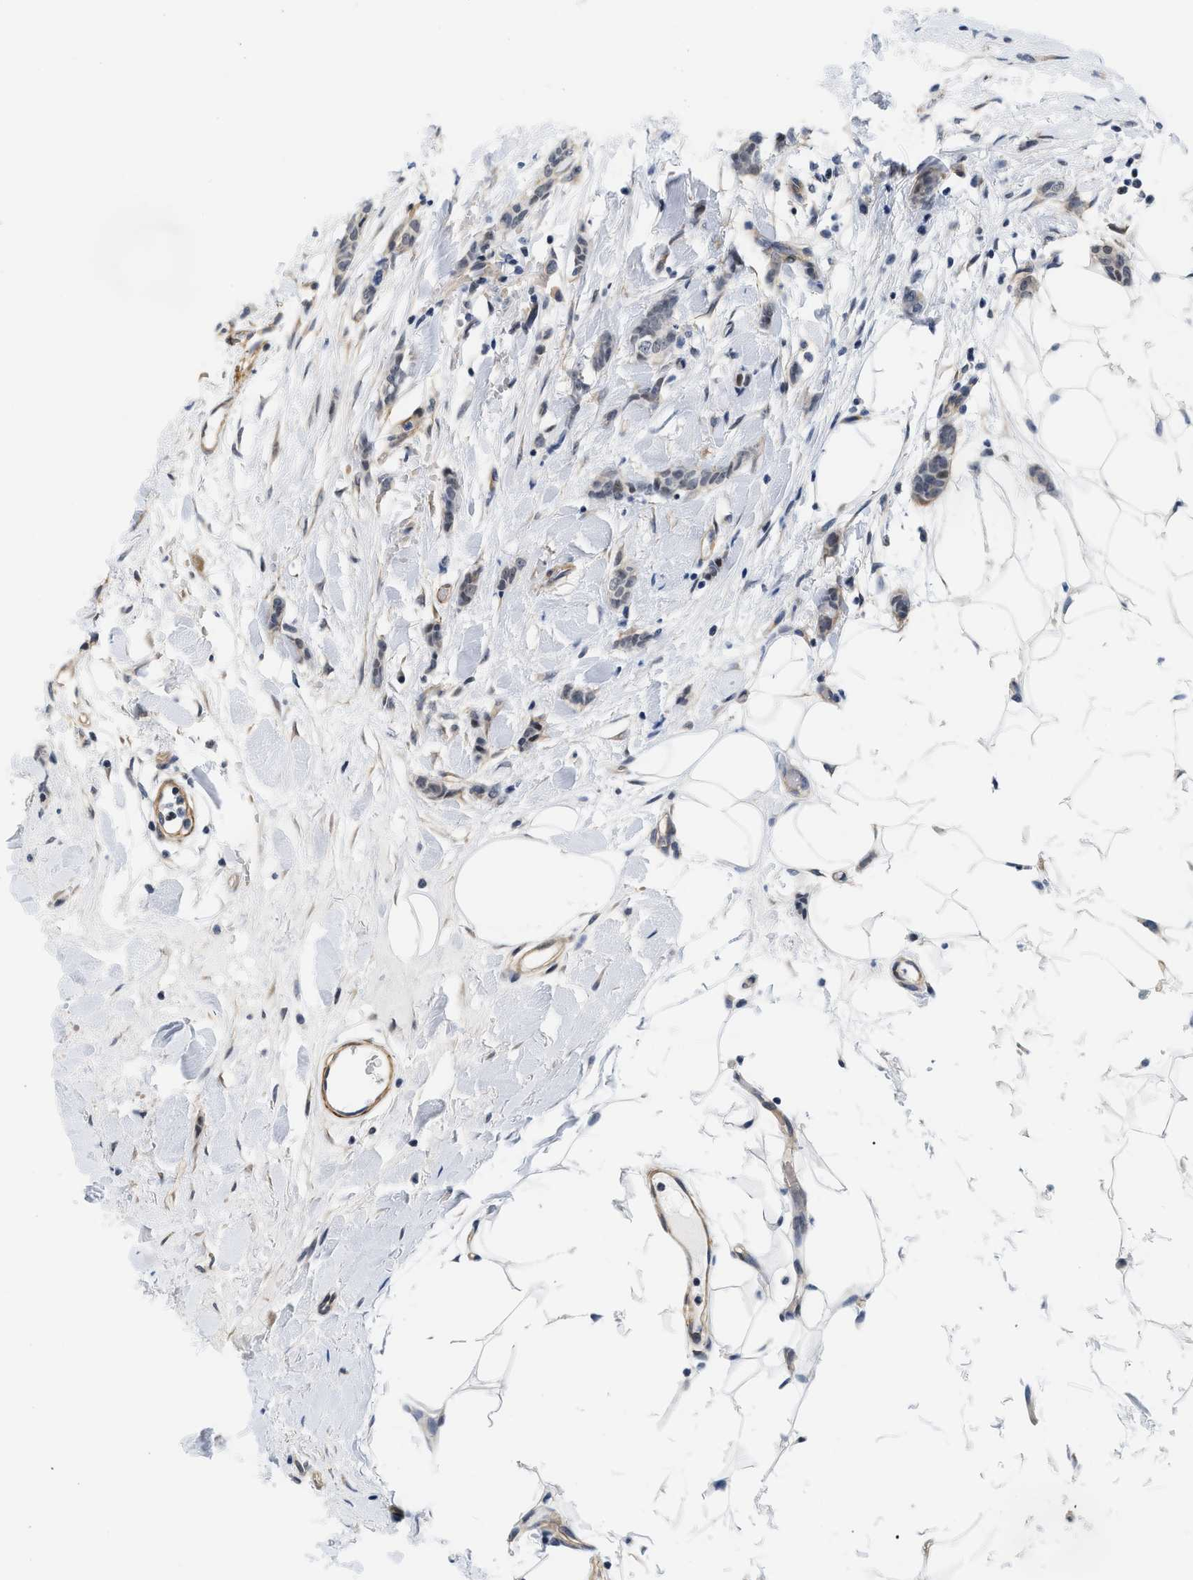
{"staining": {"intensity": "negative", "quantity": "none", "location": "none"}, "tissue": "breast cancer", "cell_type": "Tumor cells", "image_type": "cancer", "snomed": [{"axis": "morphology", "description": "Lobular carcinoma"}, {"axis": "topography", "description": "Skin"}, {"axis": "topography", "description": "Breast"}], "caption": "Immunohistochemical staining of breast cancer (lobular carcinoma) displays no significant staining in tumor cells.", "gene": "GPRASP2", "patient": {"sex": "female", "age": 46}}